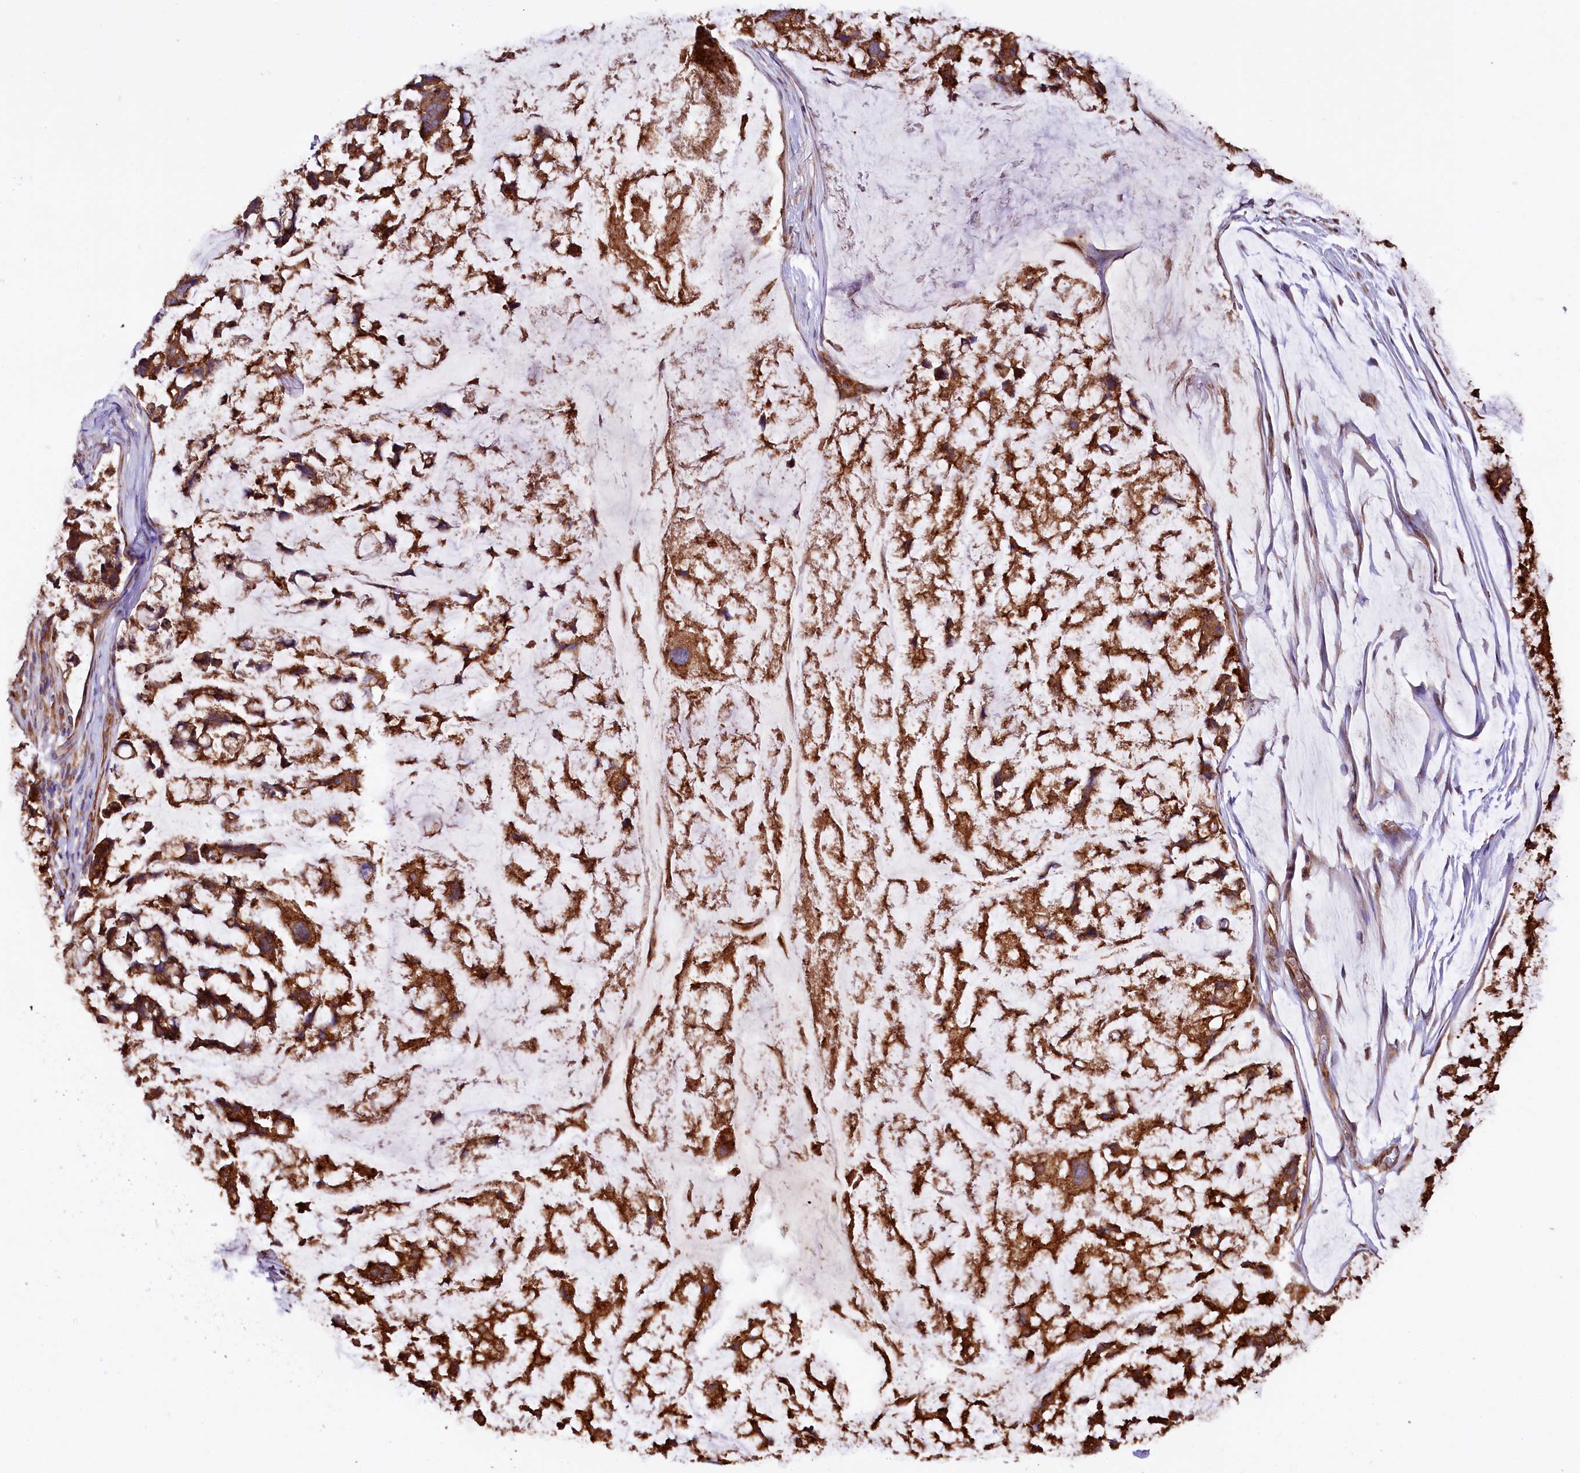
{"staining": {"intensity": "moderate", "quantity": ">75%", "location": "cytoplasmic/membranous"}, "tissue": "stomach cancer", "cell_type": "Tumor cells", "image_type": "cancer", "snomed": [{"axis": "morphology", "description": "Adenocarcinoma, NOS"}, {"axis": "topography", "description": "Stomach, lower"}], "caption": "Tumor cells demonstrate moderate cytoplasmic/membranous expression in approximately >75% of cells in stomach cancer (adenocarcinoma).", "gene": "TTC12", "patient": {"sex": "male", "age": 67}}